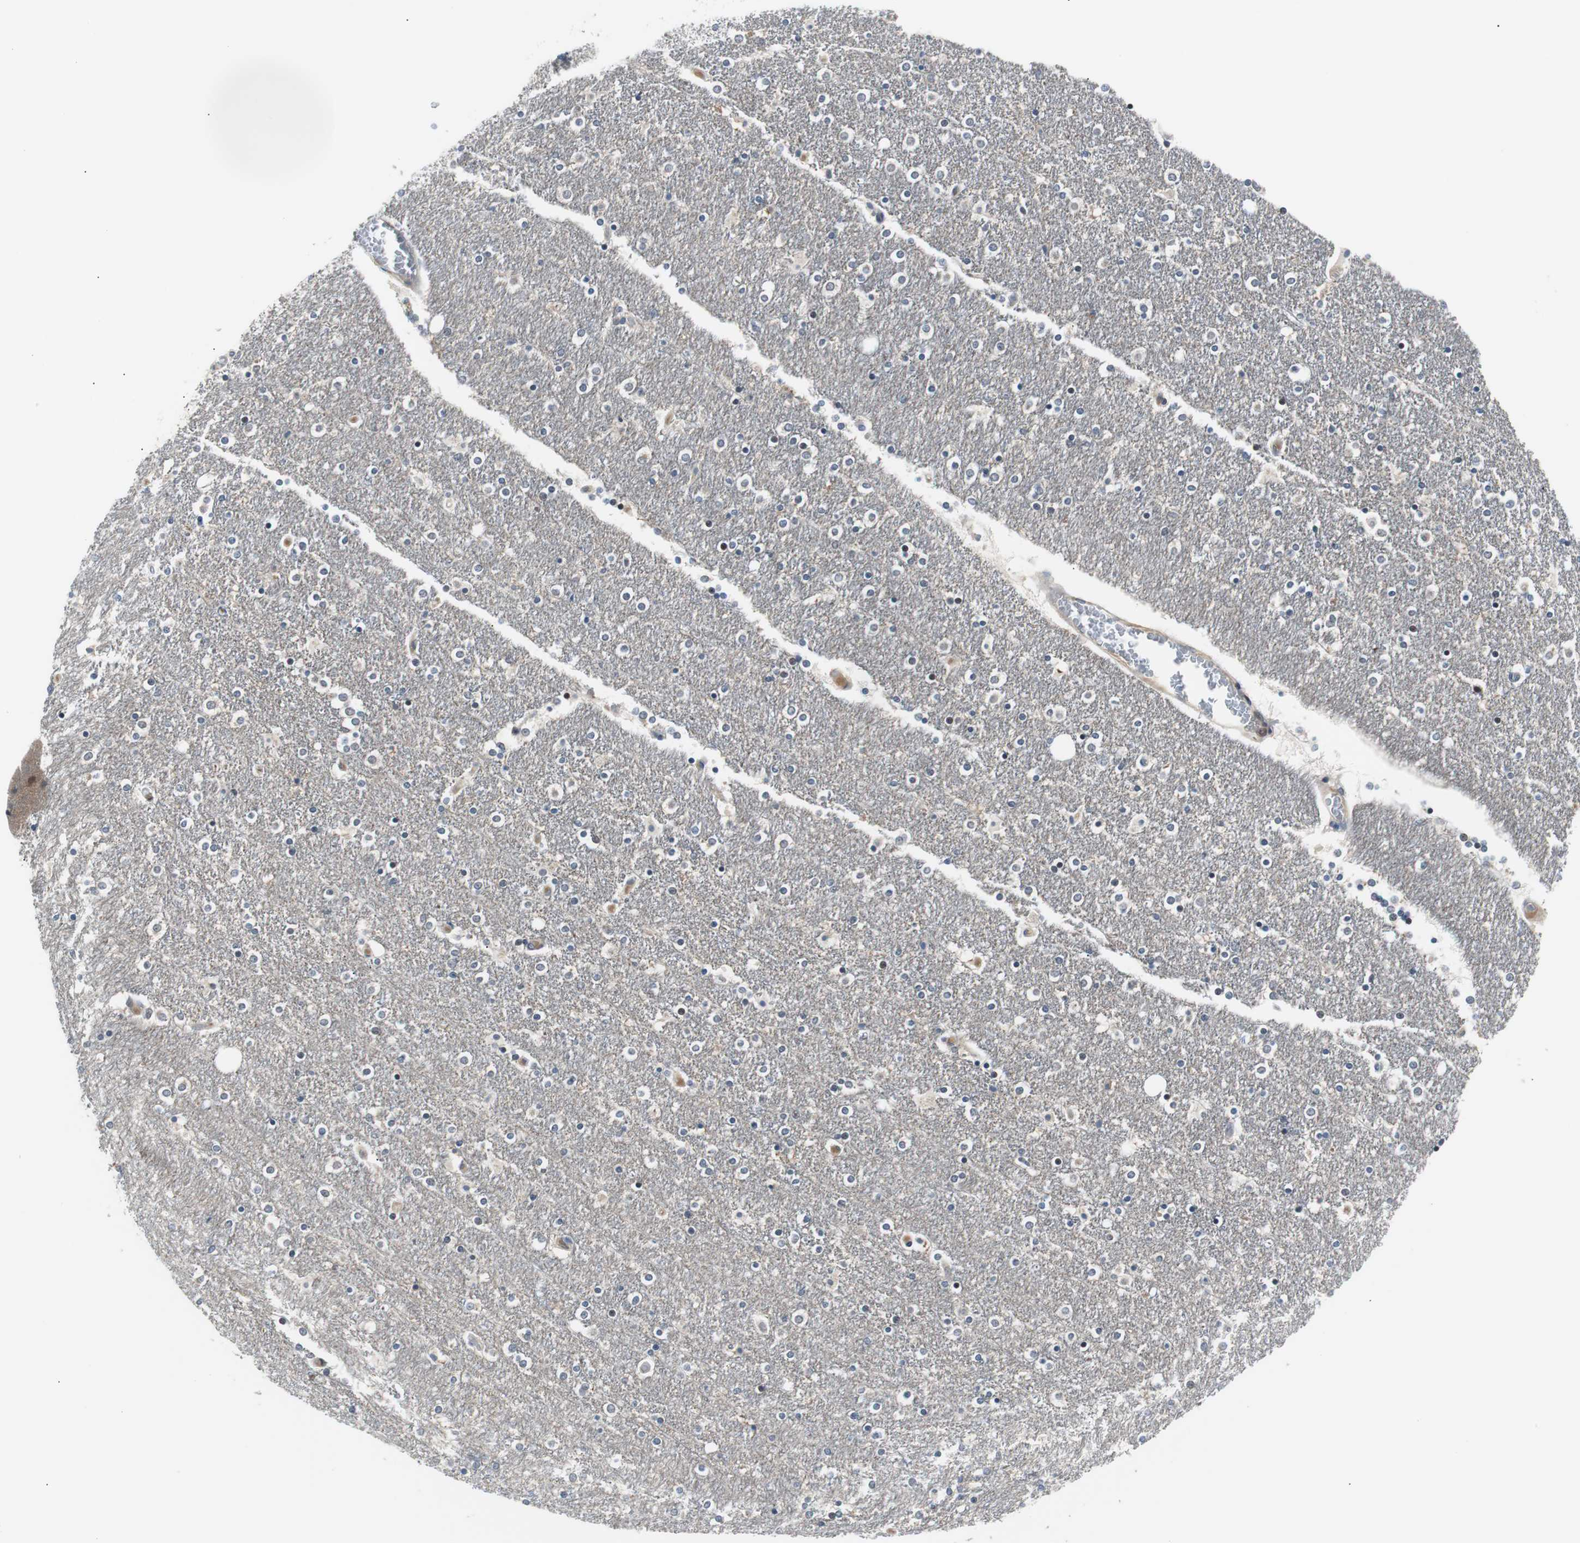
{"staining": {"intensity": "weak", "quantity": "<25%", "location": "cytoplasmic/membranous"}, "tissue": "caudate", "cell_type": "Glial cells", "image_type": "normal", "snomed": [{"axis": "morphology", "description": "Normal tissue, NOS"}, {"axis": "topography", "description": "Lateral ventricle wall"}], "caption": "Histopathology image shows no significant protein expression in glial cells of unremarkable caudate.", "gene": "MAP2K4", "patient": {"sex": "female", "age": 54}}